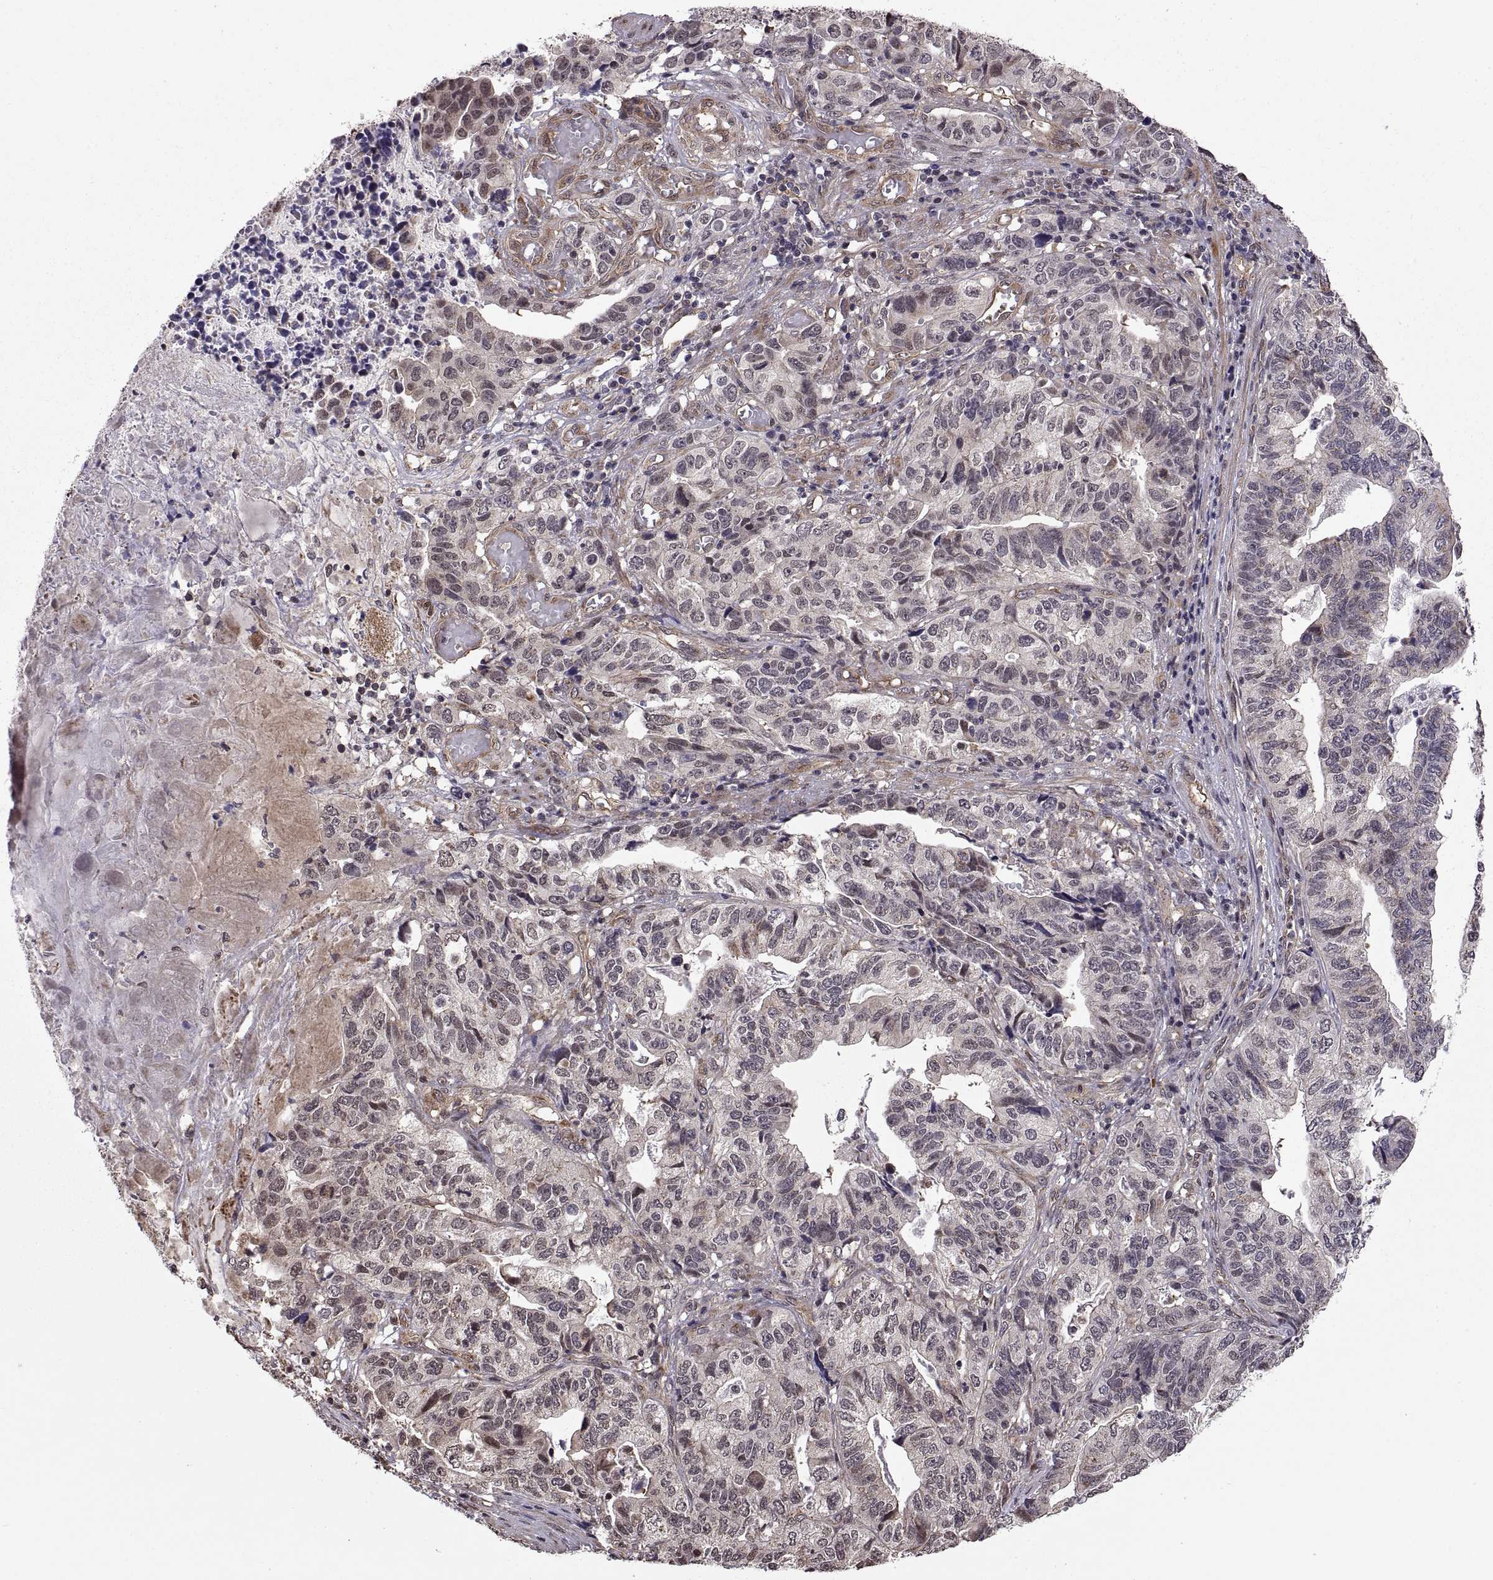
{"staining": {"intensity": "negative", "quantity": "none", "location": "none"}, "tissue": "stomach cancer", "cell_type": "Tumor cells", "image_type": "cancer", "snomed": [{"axis": "morphology", "description": "Adenocarcinoma, NOS"}, {"axis": "topography", "description": "Stomach, upper"}], "caption": "A histopathology image of human adenocarcinoma (stomach) is negative for staining in tumor cells.", "gene": "ARRB1", "patient": {"sex": "female", "age": 67}}